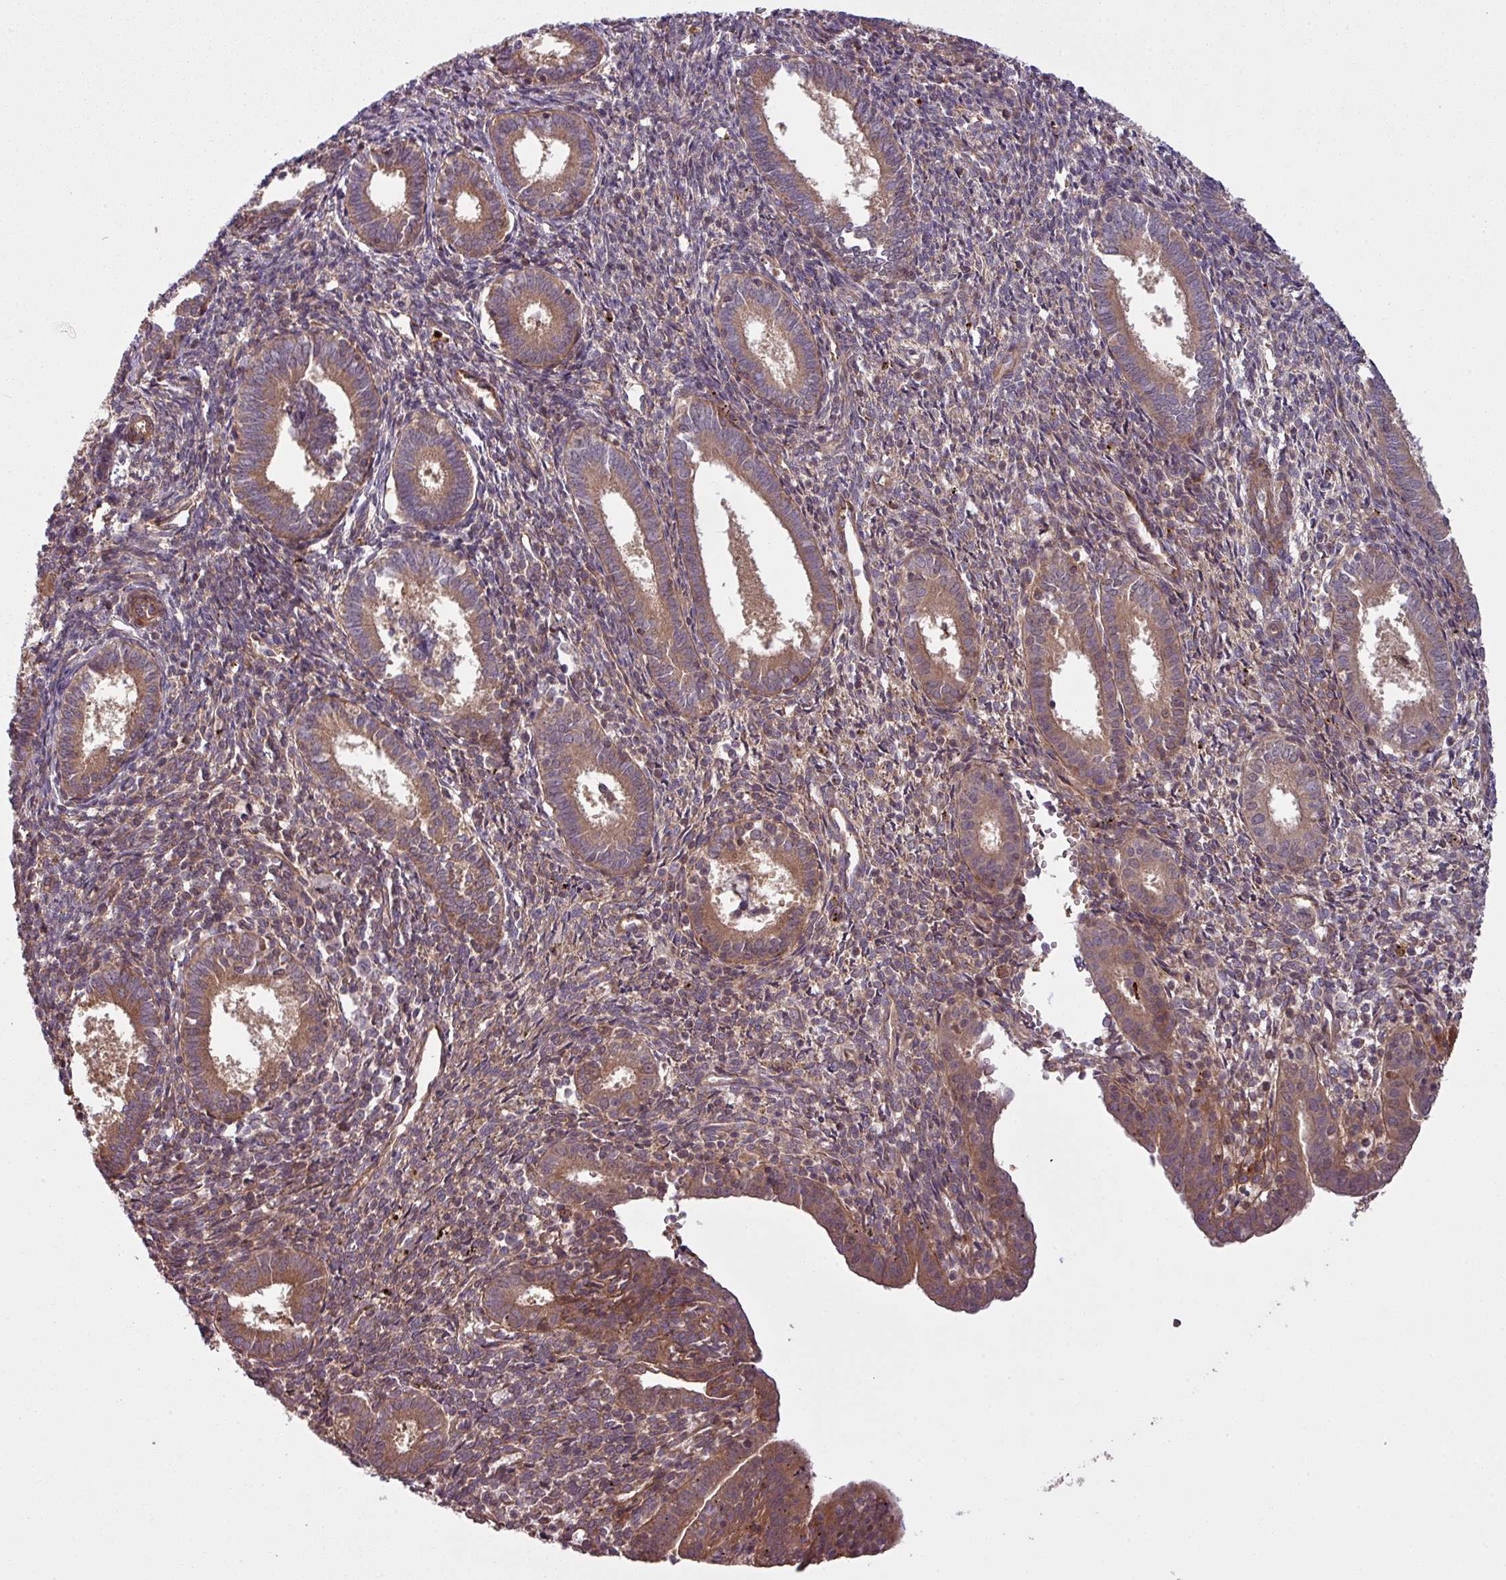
{"staining": {"intensity": "moderate", "quantity": "25%-75%", "location": "cytoplasmic/membranous"}, "tissue": "endometrium", "cell_type": "Cells in endometrial stroma", "image_type": "normal", "snomed": [{"axis": "morphology", "description": "Normal tissue, NOS"}, {"axis": "topography", "description": "Endometrium"}], "caption": "IHC histopathology image of benign endometrium stained for a protein (brown), which shows medium levels of moderate cytoplasmic/membranous staining in approximately 25%-75% of cells in endometrial stroma.", "gene": "SNRNP25", "patient": {"sex": "female", "age": 41}}